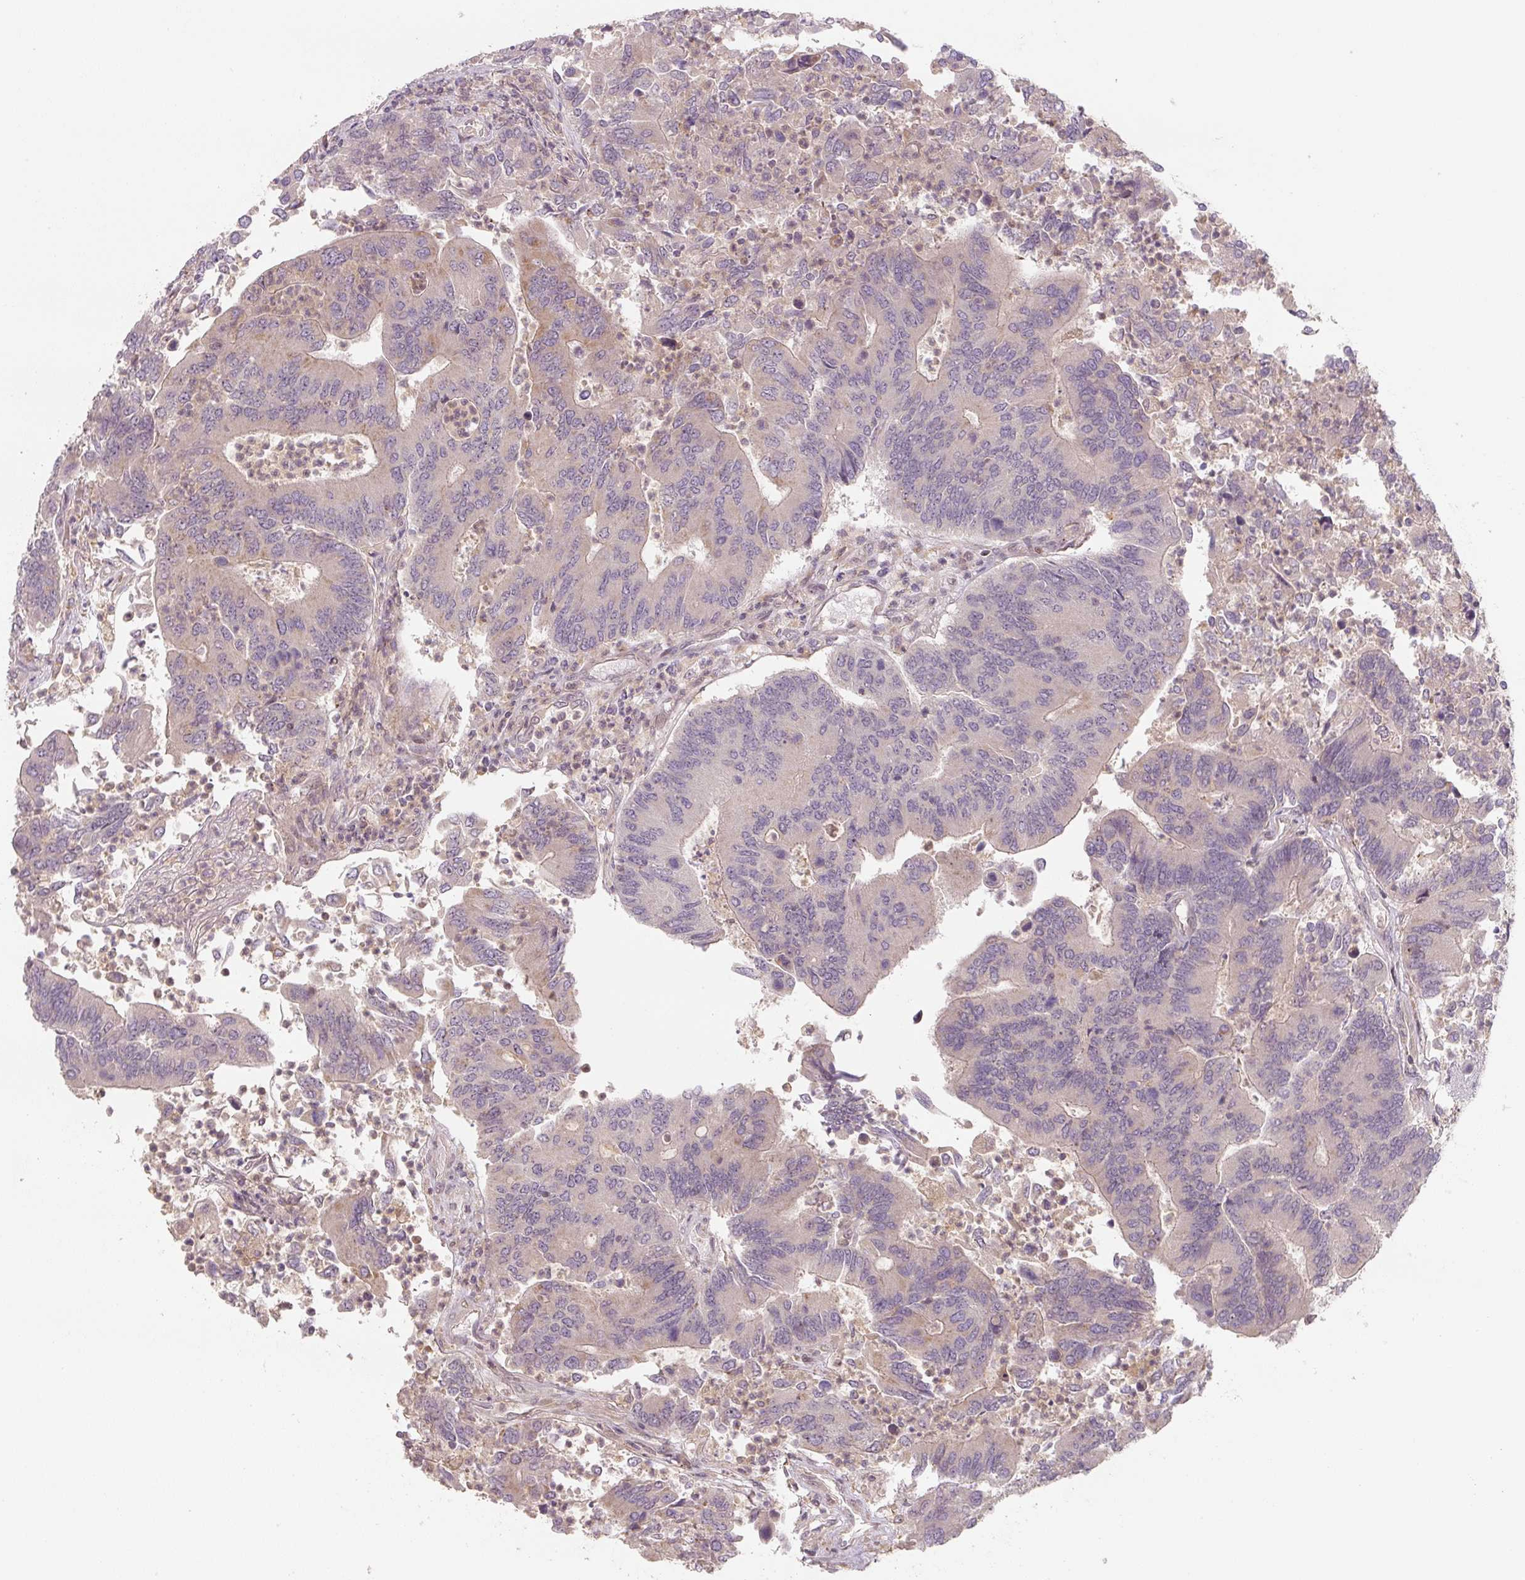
{"staining": {"intensity": "weak", "quantity": "<25%", "location": "cytoplasmic/membranous"}, "tissue": "colorectal cancer", "cell_type": "Tumor cells", "image_type": "cancer", "snomed": [{"axis": "morphology", "description": "Adenocarcinoma, NOS"}, {"axis": "topography", "description": "Colon"}], "caption": "Tumor cells are negative for brown protein staining in colorectal cancer.", "gene": "C2orf73", "patient": {"sex": "female", "age": 67}}